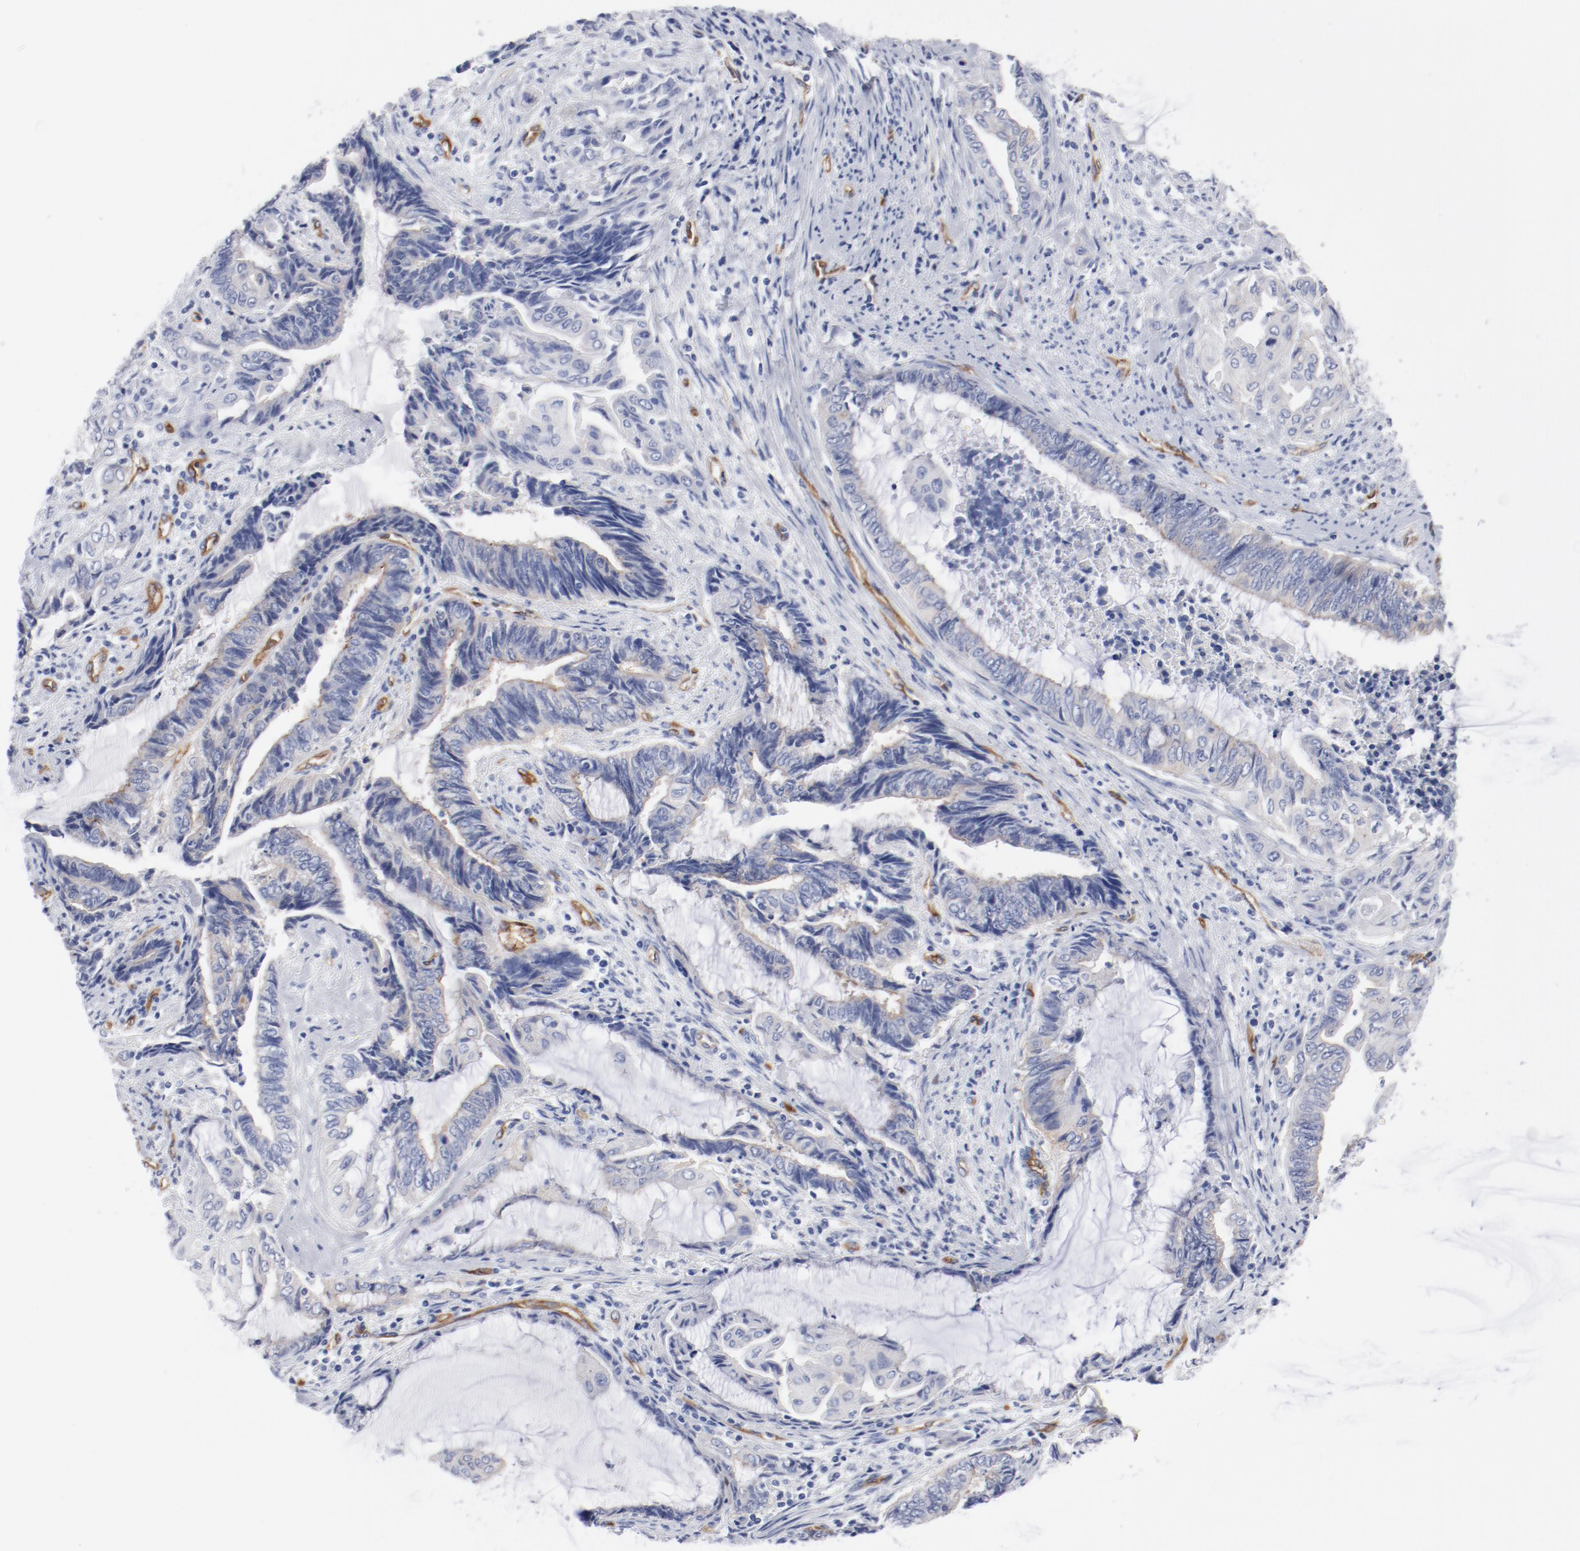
{"staining": {"intensity": "moderate", "quantity": "25%-75%", "location": "cytoplasmic/membranous"}, "tissue": "endometrial cancer", "cell_type": "Tumor cells", "image_type": "cancer", "snomed": [{"axis": "morphology", "description": "Adenocarcinoma, NOS"}, {"axis": "topography", "description": "Uterus"}, {"axis": "topography", "description": "Endometrium"}], "caption": "High-magnification brightfield microscopy of endometrial cancer (adenocarcinoma) stained with DAB (3,3'-diaminobenzidine) (brown) and counterstained with hematoxylin (blue). tumor cells exhibit moderate cytoplasmic/membranous staining is appreciated in about25%-75% of cells.", "gene": "SHANK3", "patient": {"sex": "female", "age": 70}}